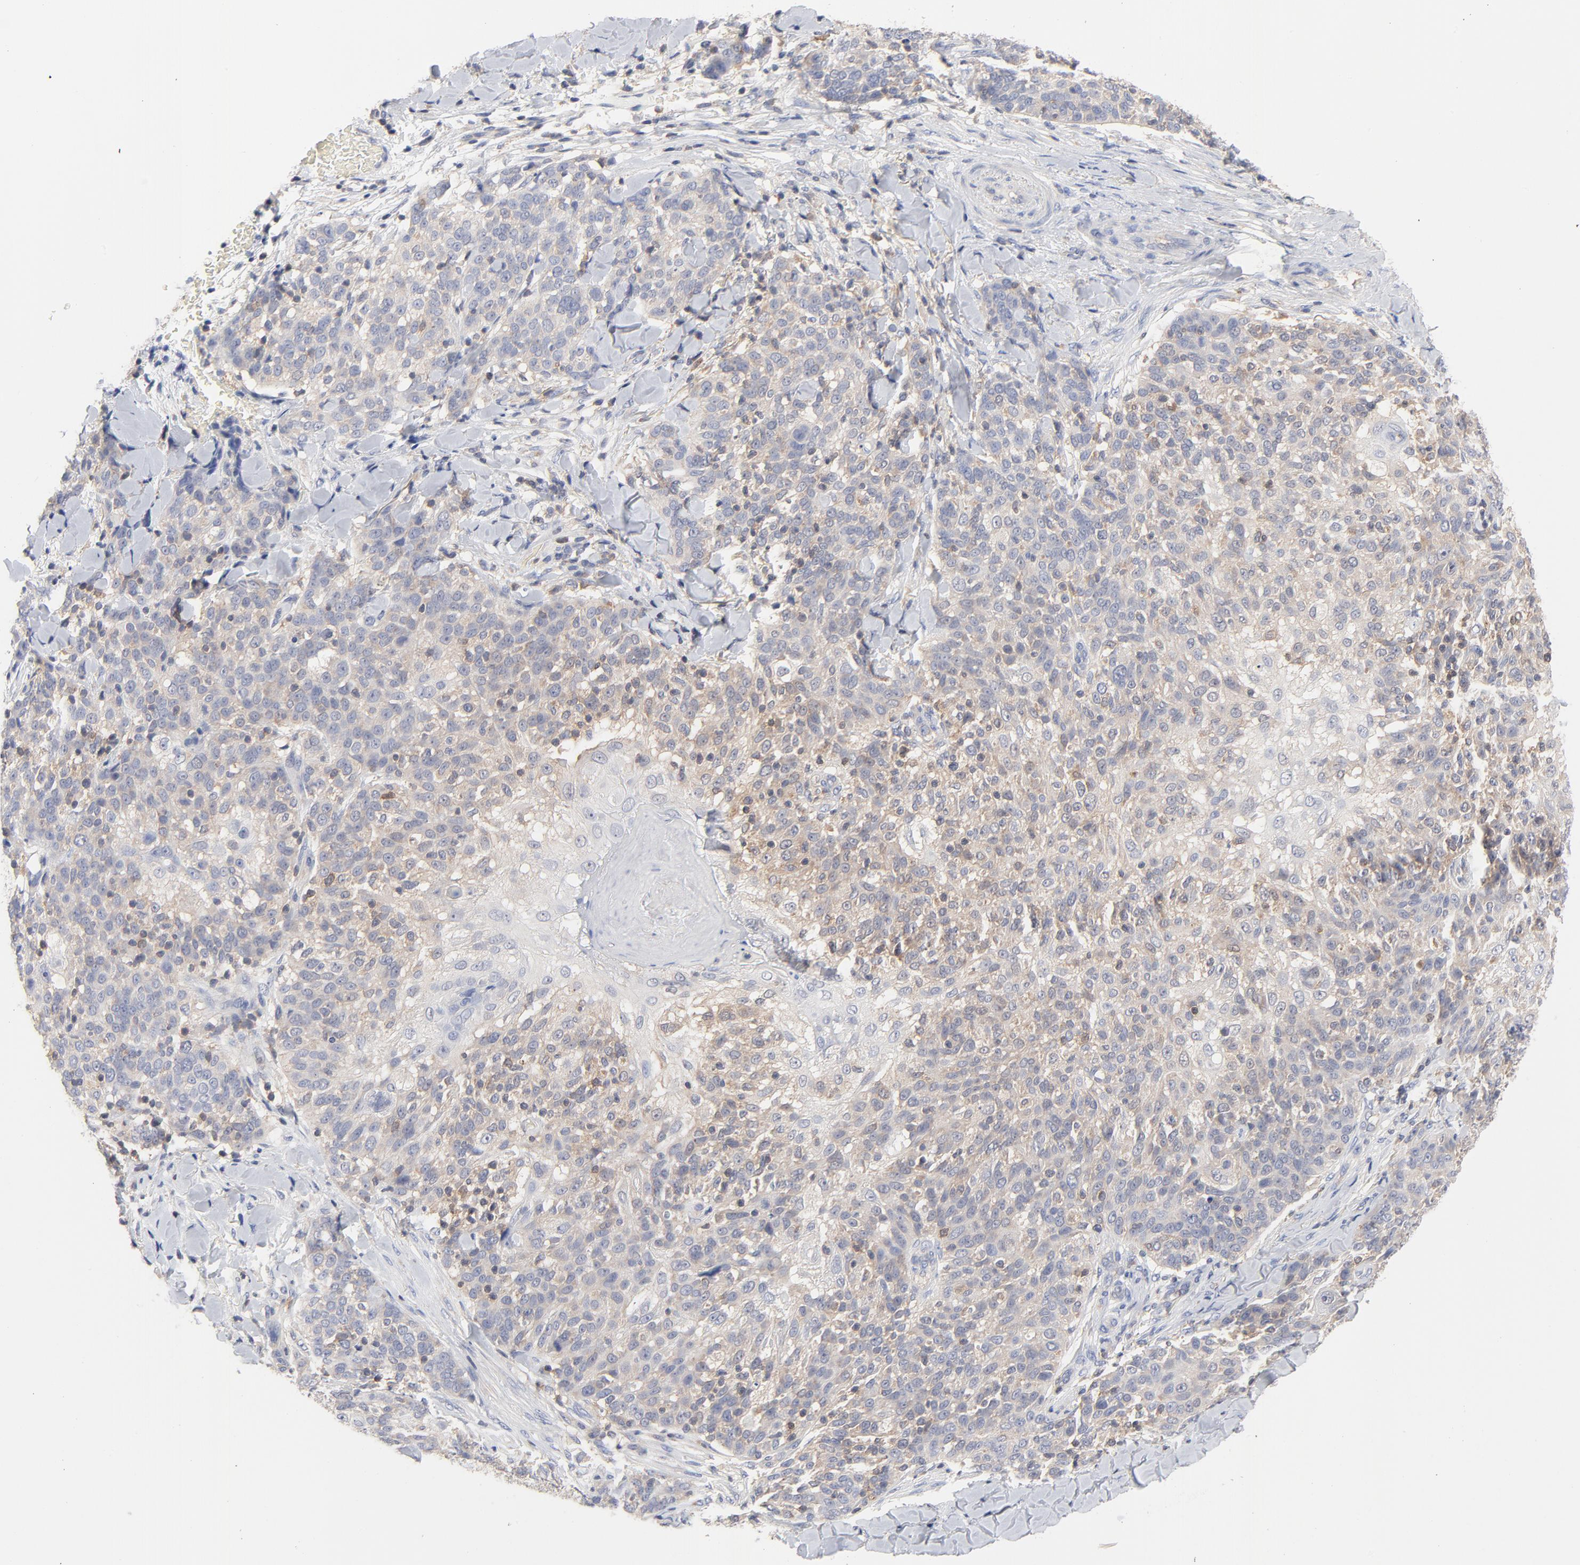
{"staining": {"intensity": "weak", "quantity": ">75%", "location": "cytoplasmic/membranous"}, "tissue": "skin cancer", "cell_type": "Tumor cells", "image_type": "cancer", "snomed": [{"axis": "morphology", "description": "Normal tissue, NOS"}, {"axis": "morphology", "description": "Squamous cell carcinoma, NOS"}, {"axis": "topography", "description": "Skin"}], "caption": "Tumor cells reveal weak cytoplasmic/membranous positivity in about >75% of cells in skin cancer. (DAB IHC with brightfield microscopy, high magnification).", "gene": "CAB39L", "patient": {"sex": "female", "age": 83}}